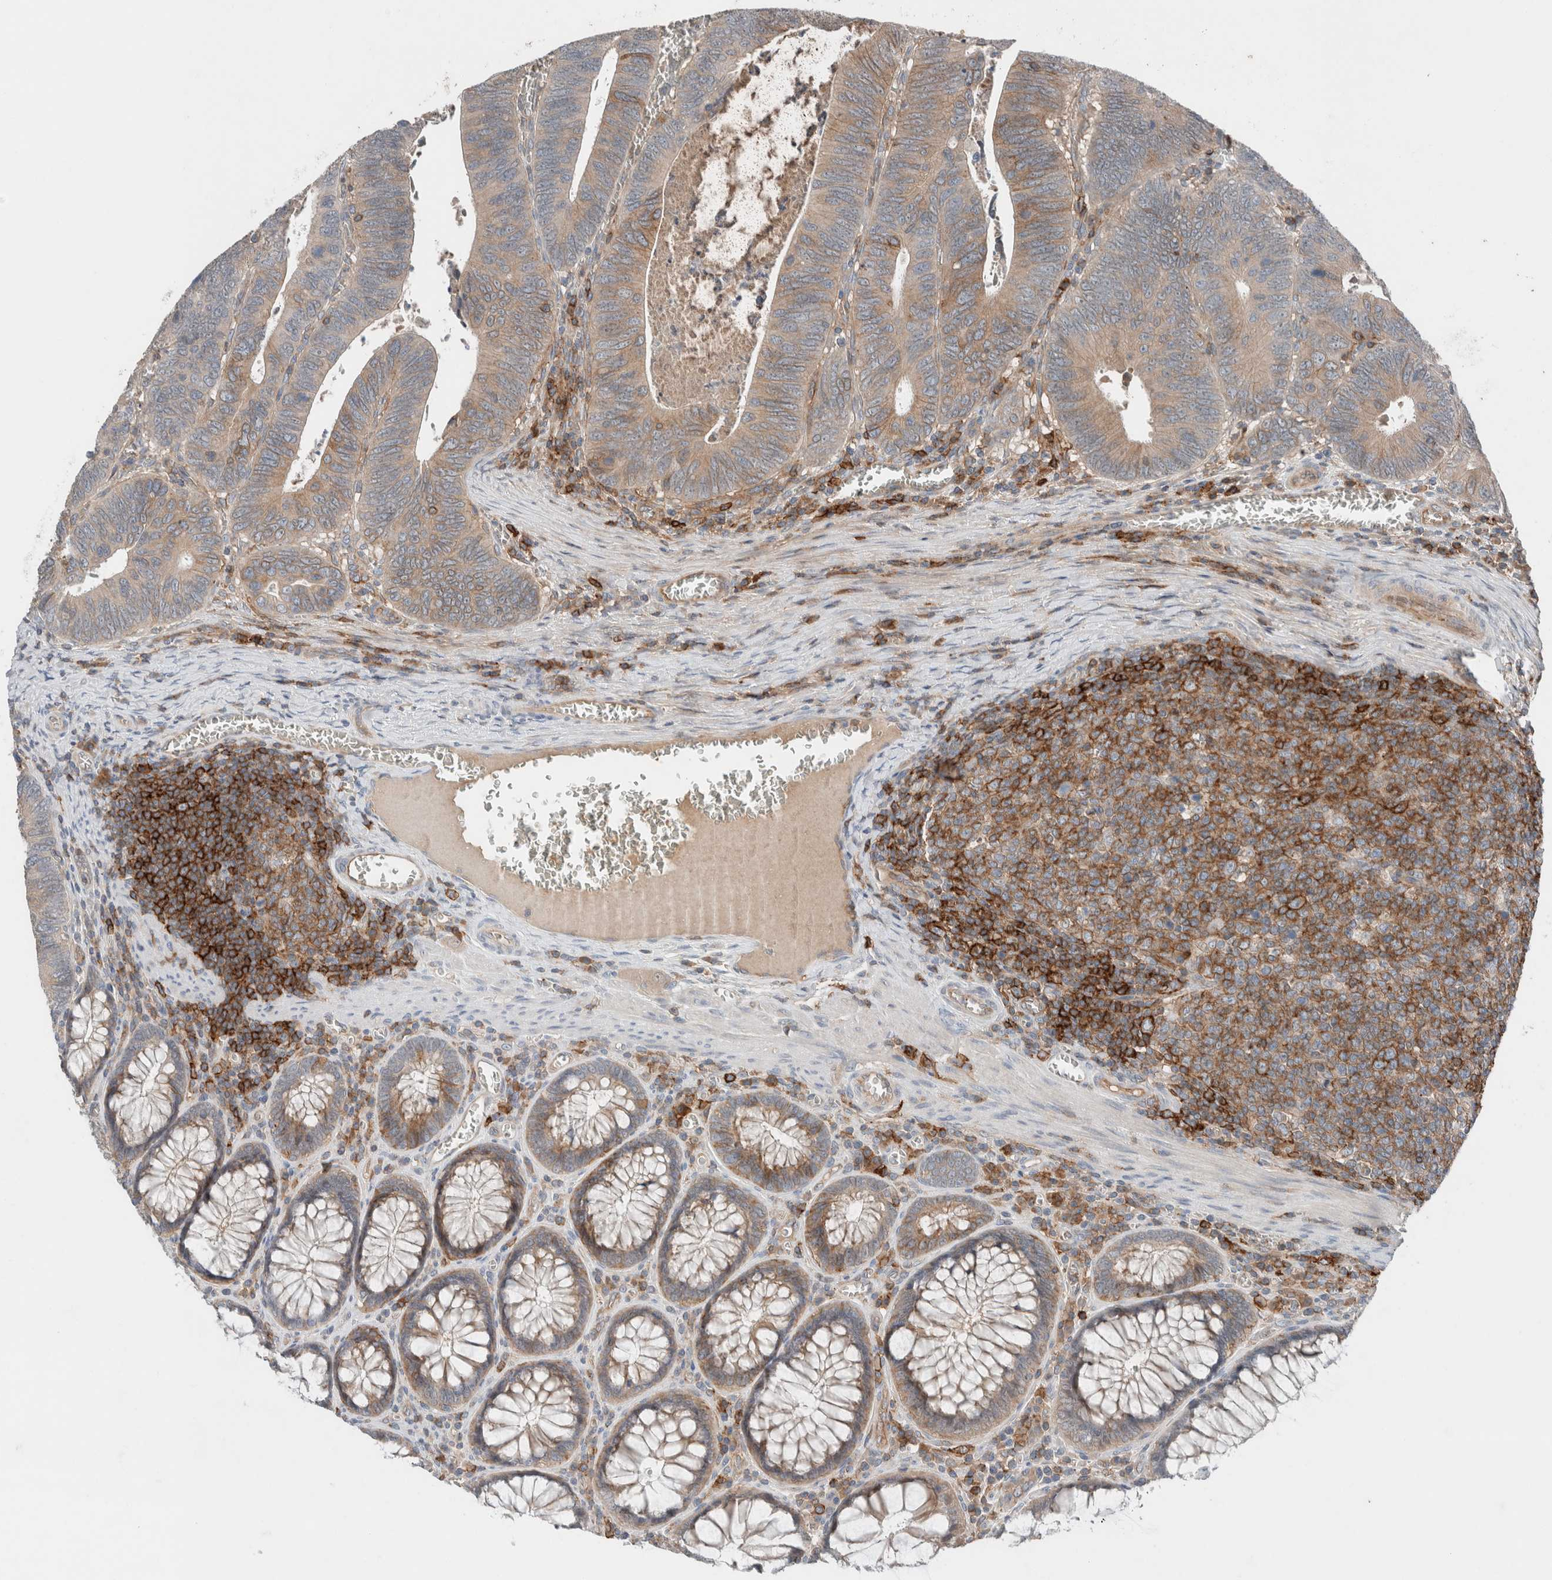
{"staining": {"intensity": "moderate", "quantity": "<25%", "location": "cytoplasmic/membranous"}, "tissue": "colorectal cancer", "cell_type": "Tumor cells", "image_type": "cancer", "snomed": [{"axis": "morphology", "description": "Inflammation, NOS"}, {"axis": "morphology", "description": "Adenocarcinoma, NOS"}, {"axis": "topography", "description": "Colon"}], "caption": "Adenocarcinoma (colorectal) stained with DAB immunohistochemistry (IHC) displays low levels of moderate cytoplasmic/membranous positivity in approximately <25% of tumor cells. (Stains: DAB (3,3'-diaminobenzidine) in brown, nuclei in blue, Microscopy: brightfield microscopy at high magnification).", "gene": "UGCG", "patient": {"sex": "male", "age": 72}}